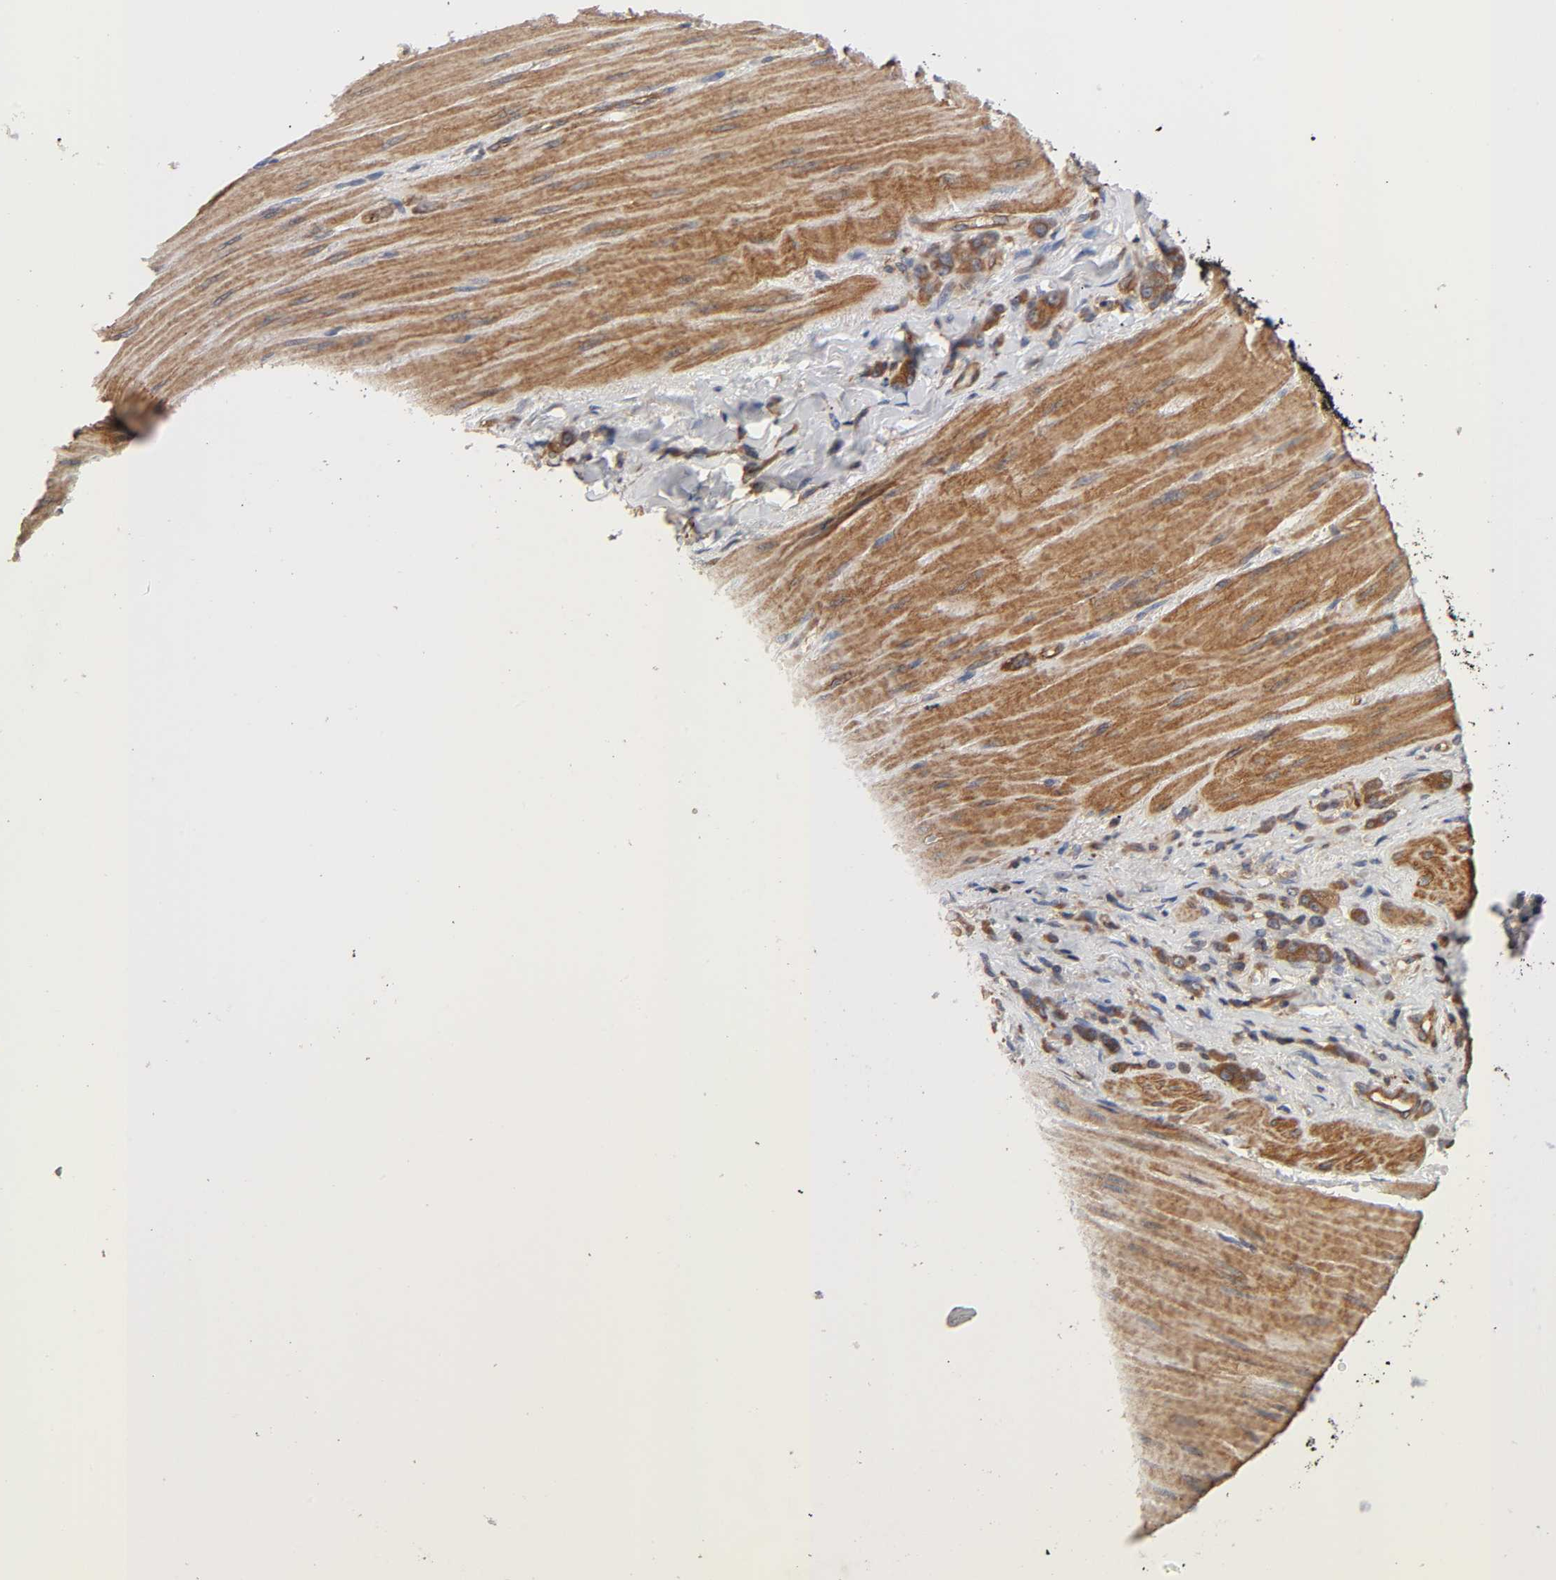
{"staining": {"intensity": "strong", "quantity": ">75%", "location": "cytoplasmic/membranous"}, "tissue": "stomach cancer", "cell_type": "Tumor cells", "image_type": "cancer", "snomed": [{"axis": "morphology", "description": "Normal tissue, NOS"}, {"axis": "morphology", "description": "Adenocarcinoma, NOS"}, {"axis": "topography", "description": "Stomach"}], "caption": "This histopathology image reveals IHC staining of human stomach cancer (adenocarcinoma), with high strong cytoplasmic/membranous positivity in about >75% of tumor cells.", "gene": "LAMTOR2", "patient": {"sex": "male", "age": 82}}